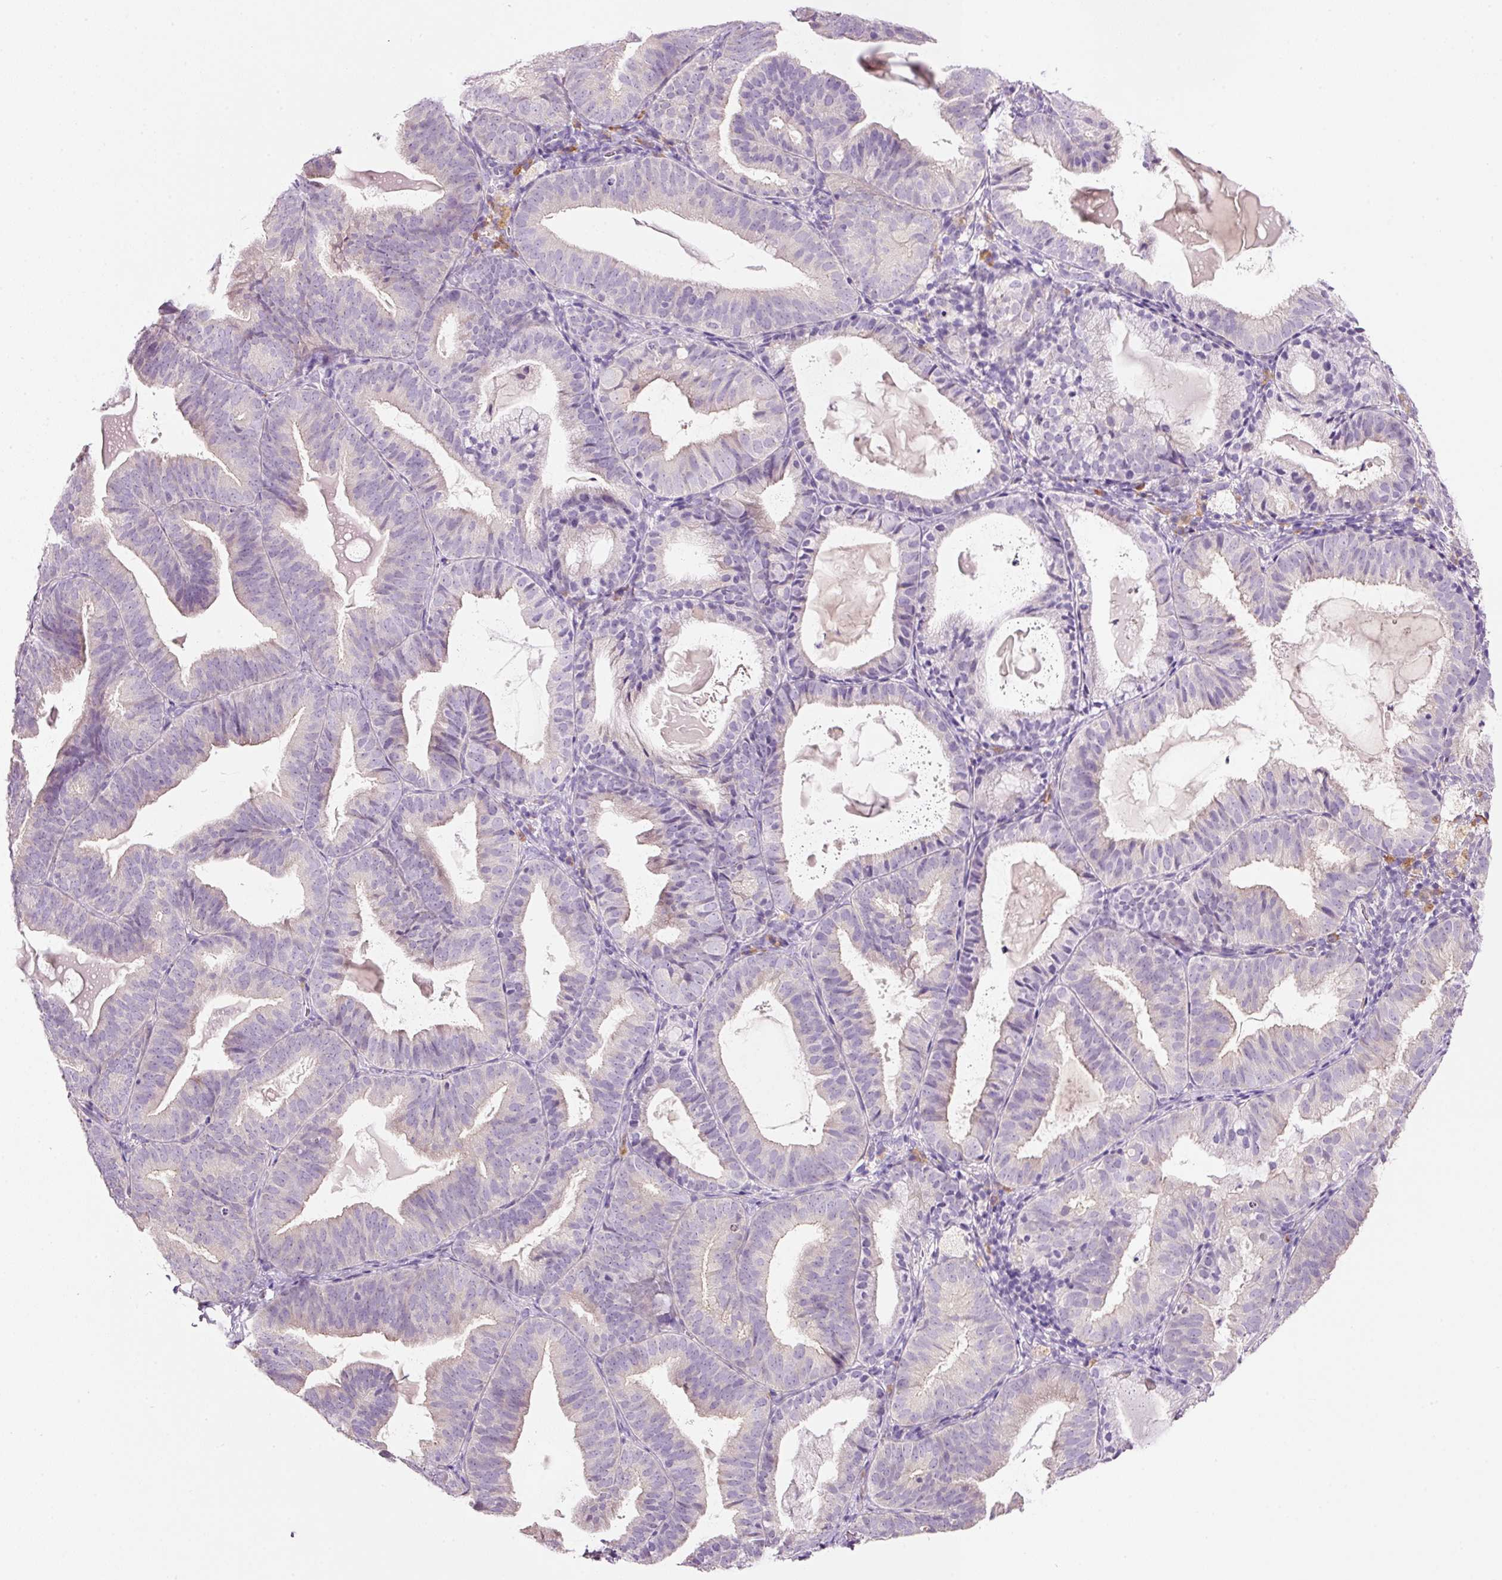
{"staining": {"intensity": "negative", "quantity": "none", "location": "none"}, "tissue": "endometrial cancer", "cell_type": "Tumor cells", "image_type": "cancer", "snomed": [{"axis": "morphology", "description": "Adenocarcinoma, NOS"}, {"axis": "topography", "description": "Endometrium"}], "caption": "Immunohistochemistry (IHC) micrograph of neoplastic tissue: human adenocarcinoma (endometrial) stained with DAB shows no significant protein expression in tumor cells.", "gene": "TENT5C", "patient": {"sex": "female", "age": 80}}